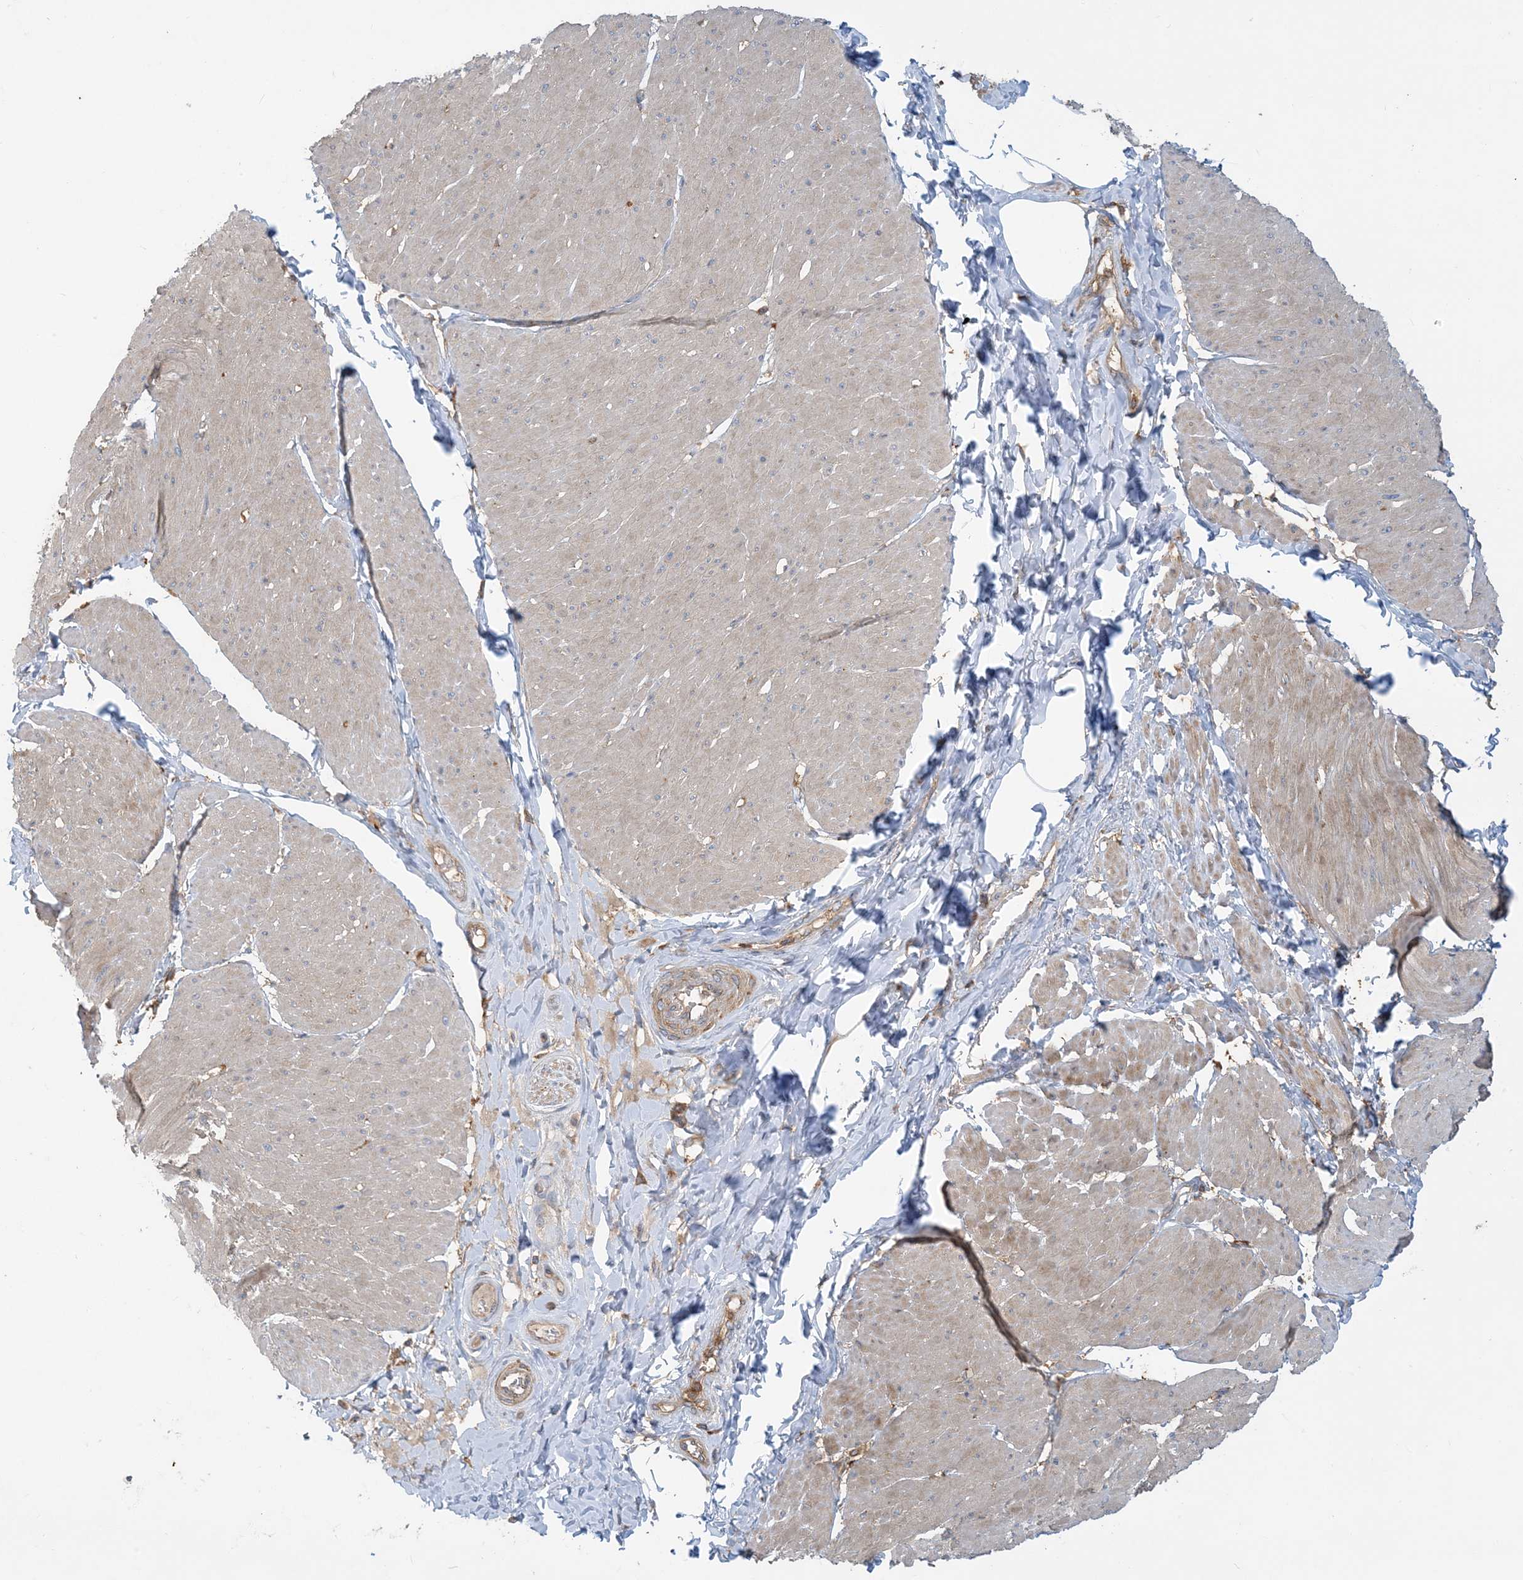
{"staining": {"intensity": "moderate", "quantity": "25%-75%", "location": "cytoplasmic/membranous"}, "tissue": "smooth muscle", "cell_type": "Smooth muscle cells", "image_type": "normal", "snomed": [{"axis": "morphology", "description": "Urothelial carcinoma, High grade"}, {"axis": "topography", "description": "Urinary bladder"}], "caption": "Protein expression by immunohistochemistry (IHC) reveals moderate cytoplasmic/membranous staining in approximately 25%-75% of smooth muscle cells in normal smooth muscle.", "gene": "SFMBT2", "patient": {"sex": "male", "age": 46}}